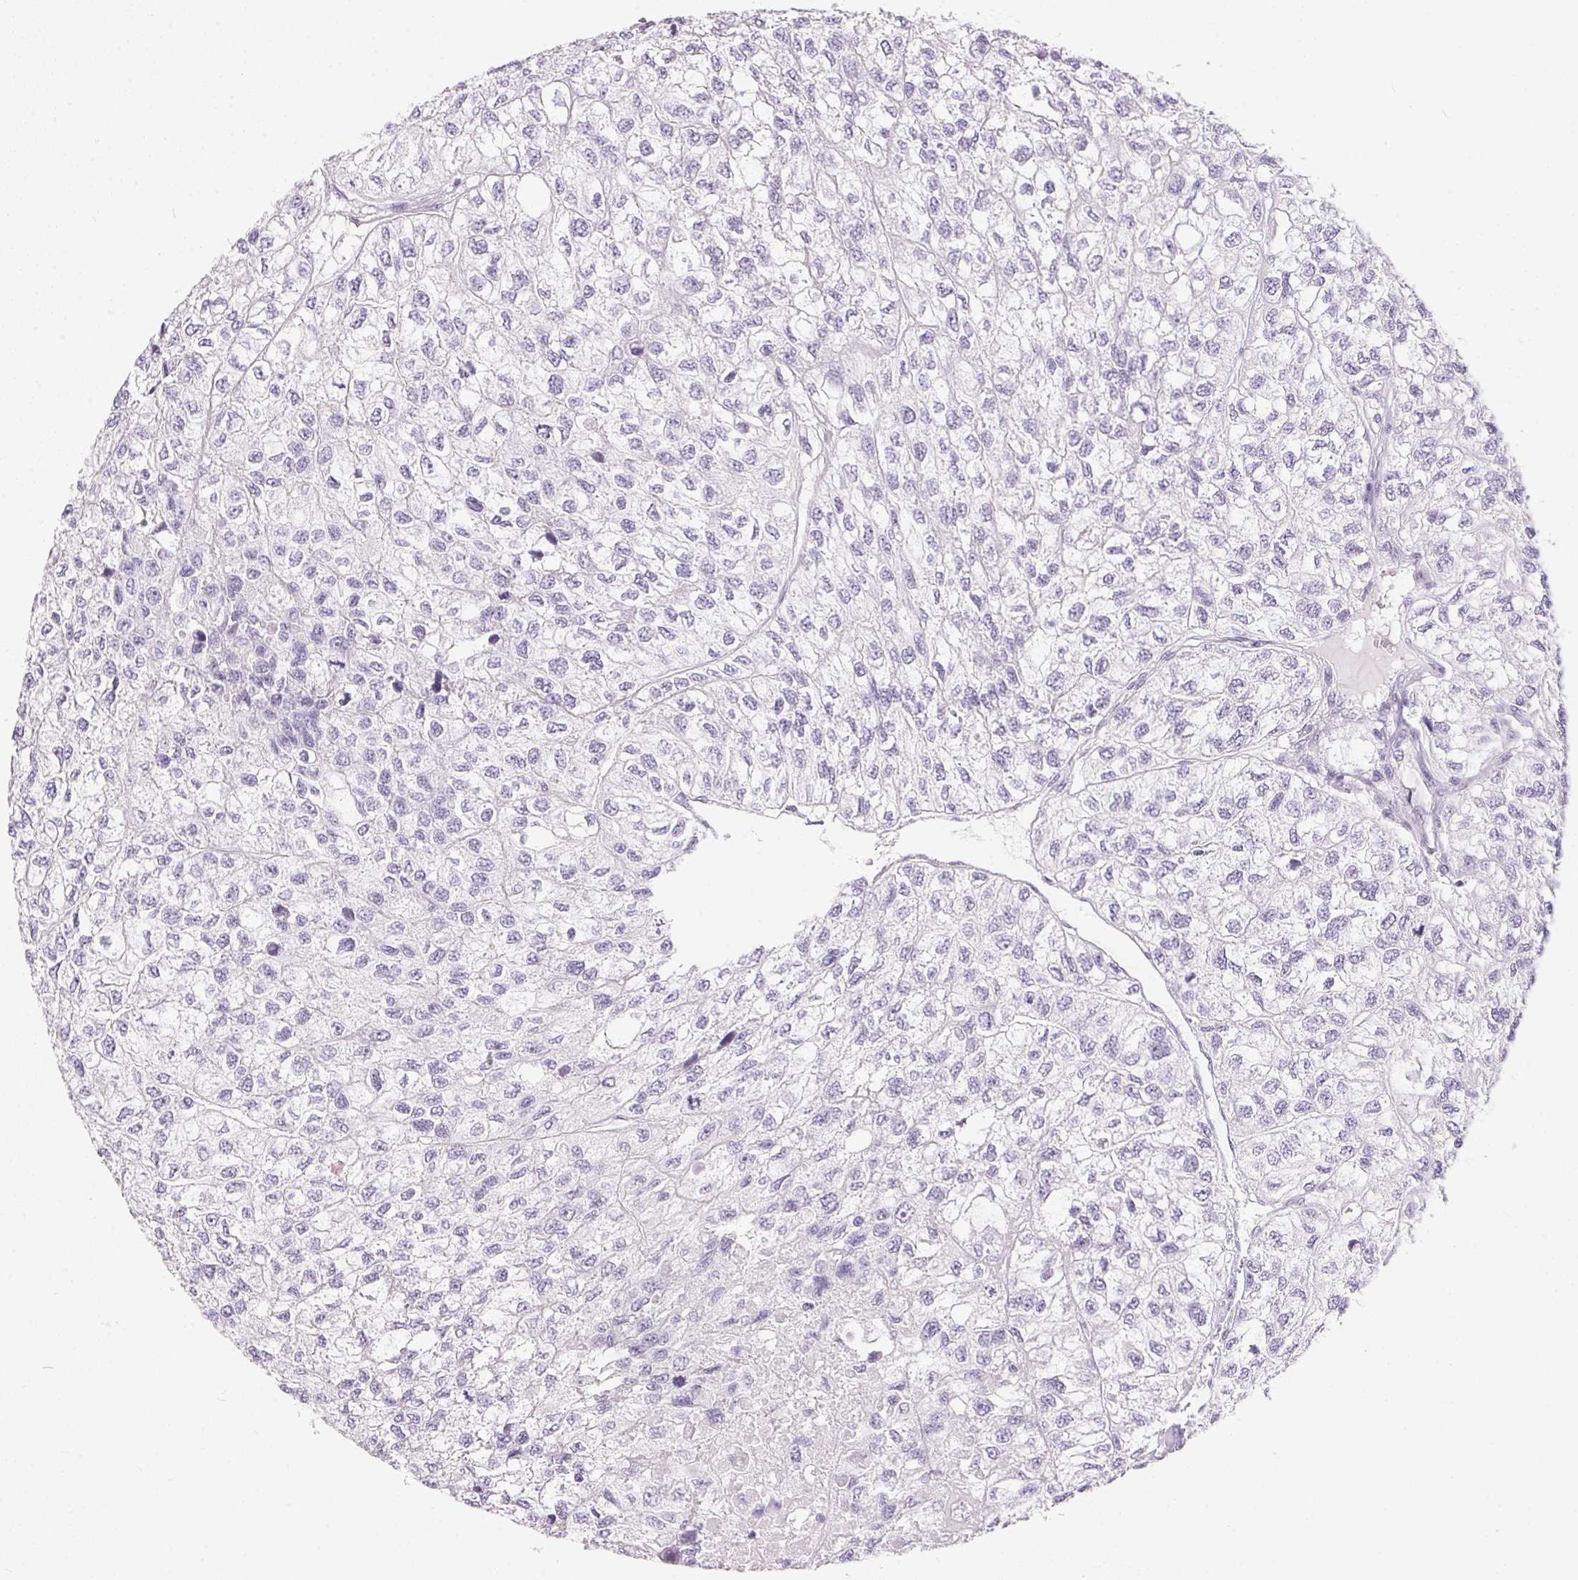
{"staining": {"intensity": "negative", "quantity": "none", "location": "none"}, "tissue": "renal cancer", "cell_type": "Tumor cells", "image_type": "cancer", "snomed": [{"axis": "morphology", "description": "Adenocarcinoma, NOS"}, {"axis": "topography", "description": "Kidney"}], "caption": "Tumor cells show no significant staining in renal cancer (adenocarcinoma).", "gene": "GBP6", "patient": {"sex": "male", "age": 56}}